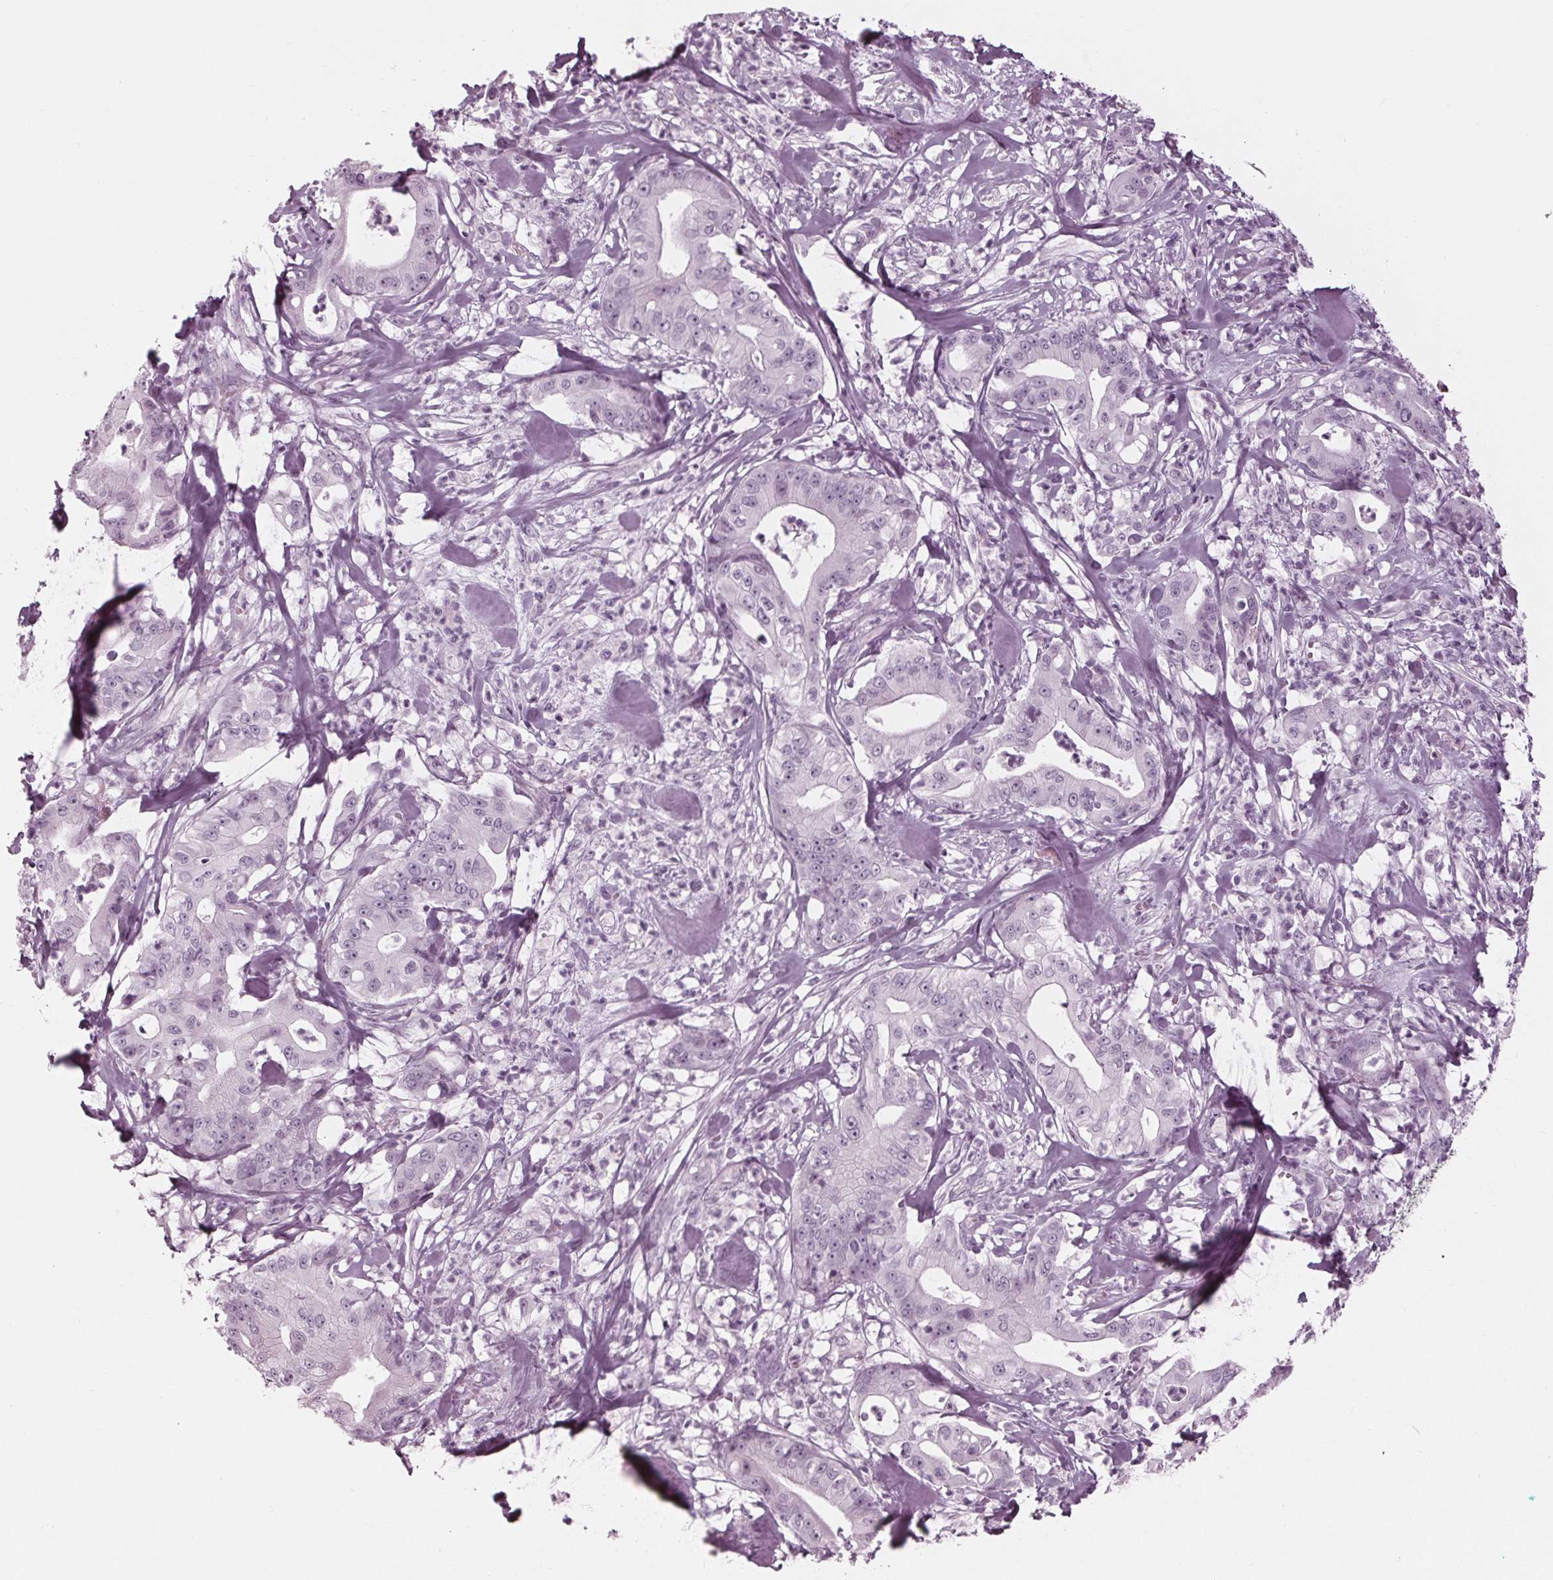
{"staining": {"intensity": "weak", "quantity": "<25%", "location": "nuclear"}, "tissue": "pancreatic cancer", "cell_type": "Tumor cells", "image_type": "cancer", "snomed": [{"axis": "morphology", "description": "Adenocarcinoma, NOS"}, {"axis": "topography", "description": "Pancreas"}], "caption": "Image shows no significant protein staining in tumor cells of pancreatic adenocarcinoma.", "gene": "KRT28", "patient": {"sex": "male", "age": 71}}